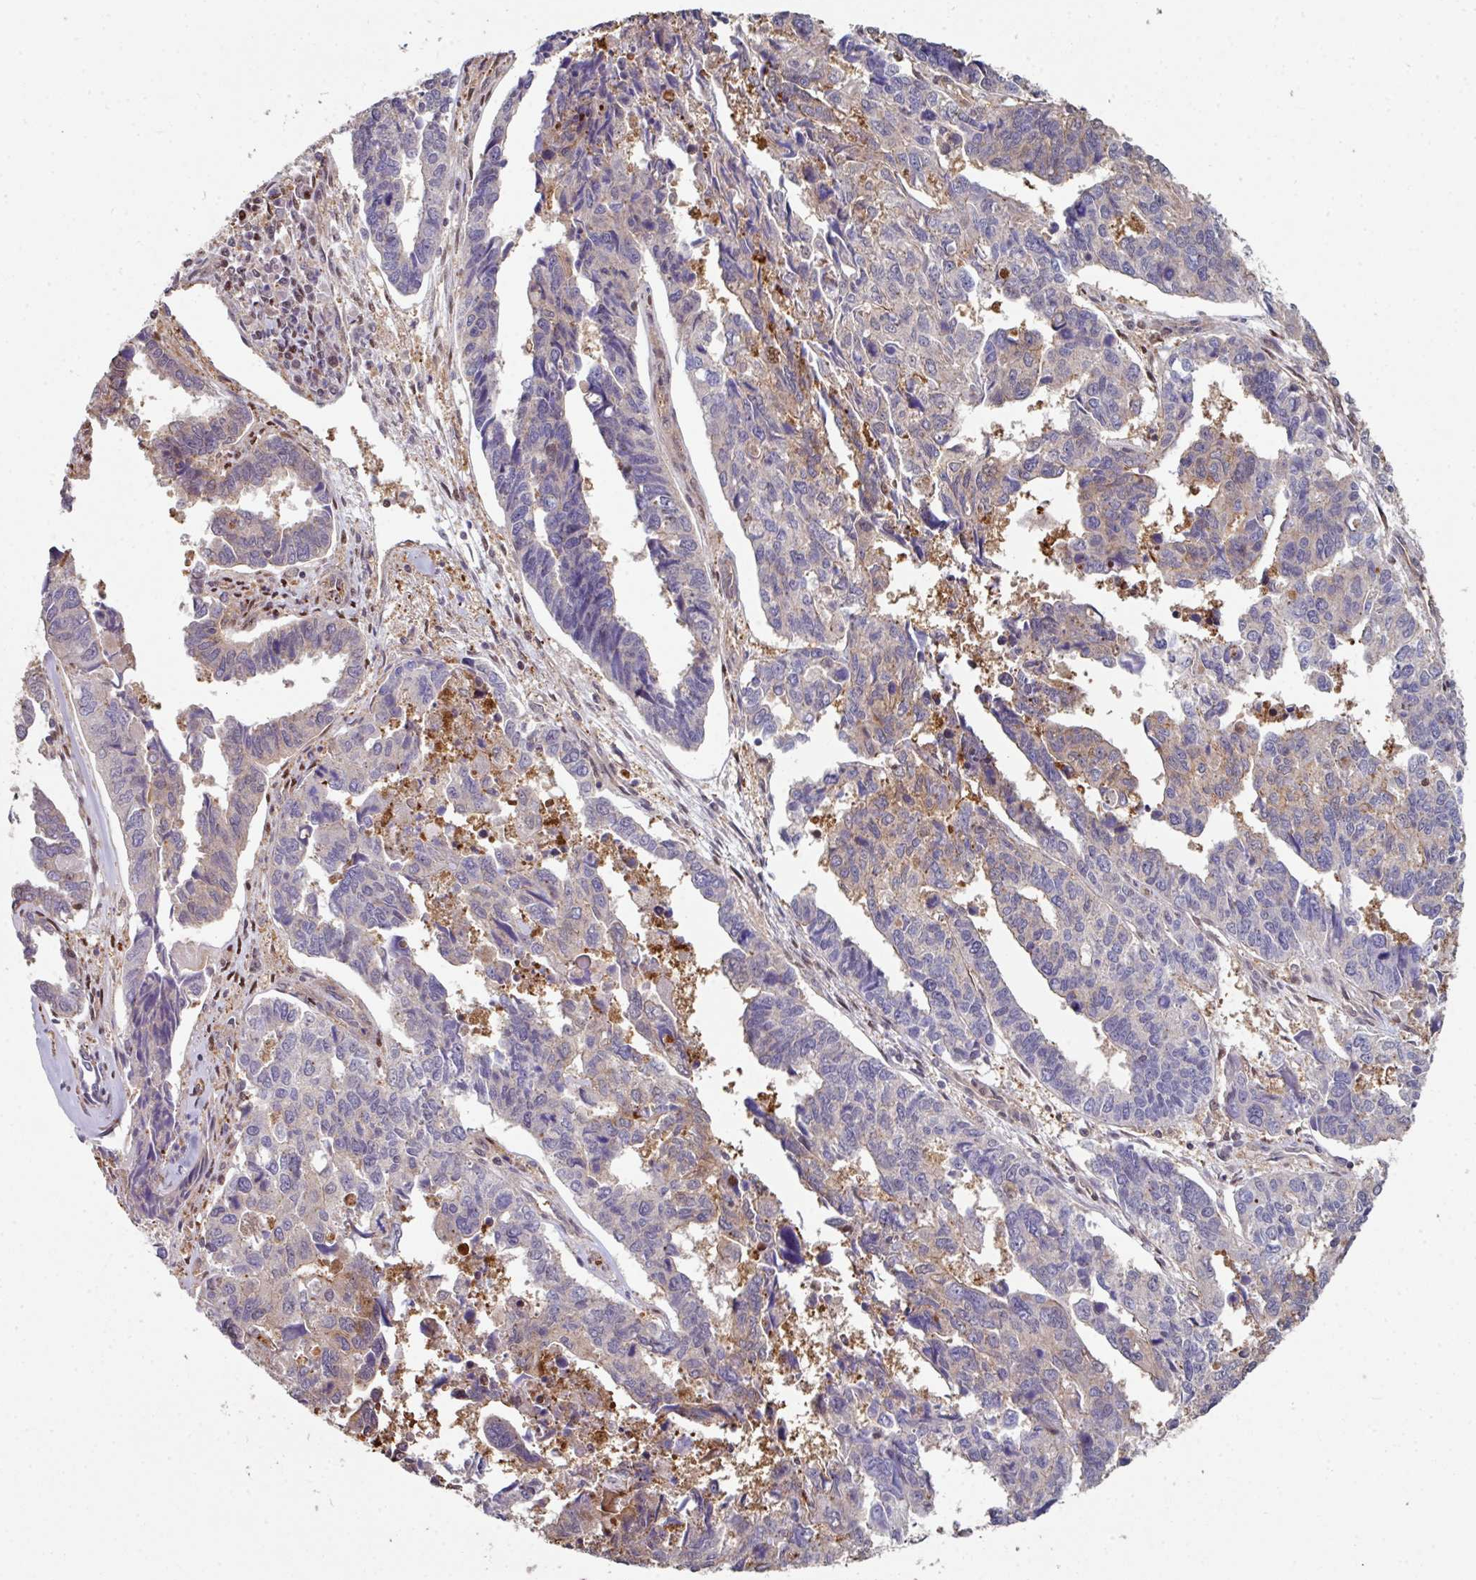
{"staining": {"intensity": "negative", "quantity": "none", "location": "none"}, "tissue": "endometrial cancer", "cell_type": "Tumor cells", "image_type": "cancer", "snomed": [{"axis": "morphology", "description": "Adenocarcinoma, NOS"}, {"axis": "topography", "description": "Endometrium"}], "caption": "This is an immunohistochemistry (IHC) photomicrograph of human endometrial cancer. There is no staining in tumor cells.", "gene": "ANO9", "patient": {"sex": "female", "age": 73}}